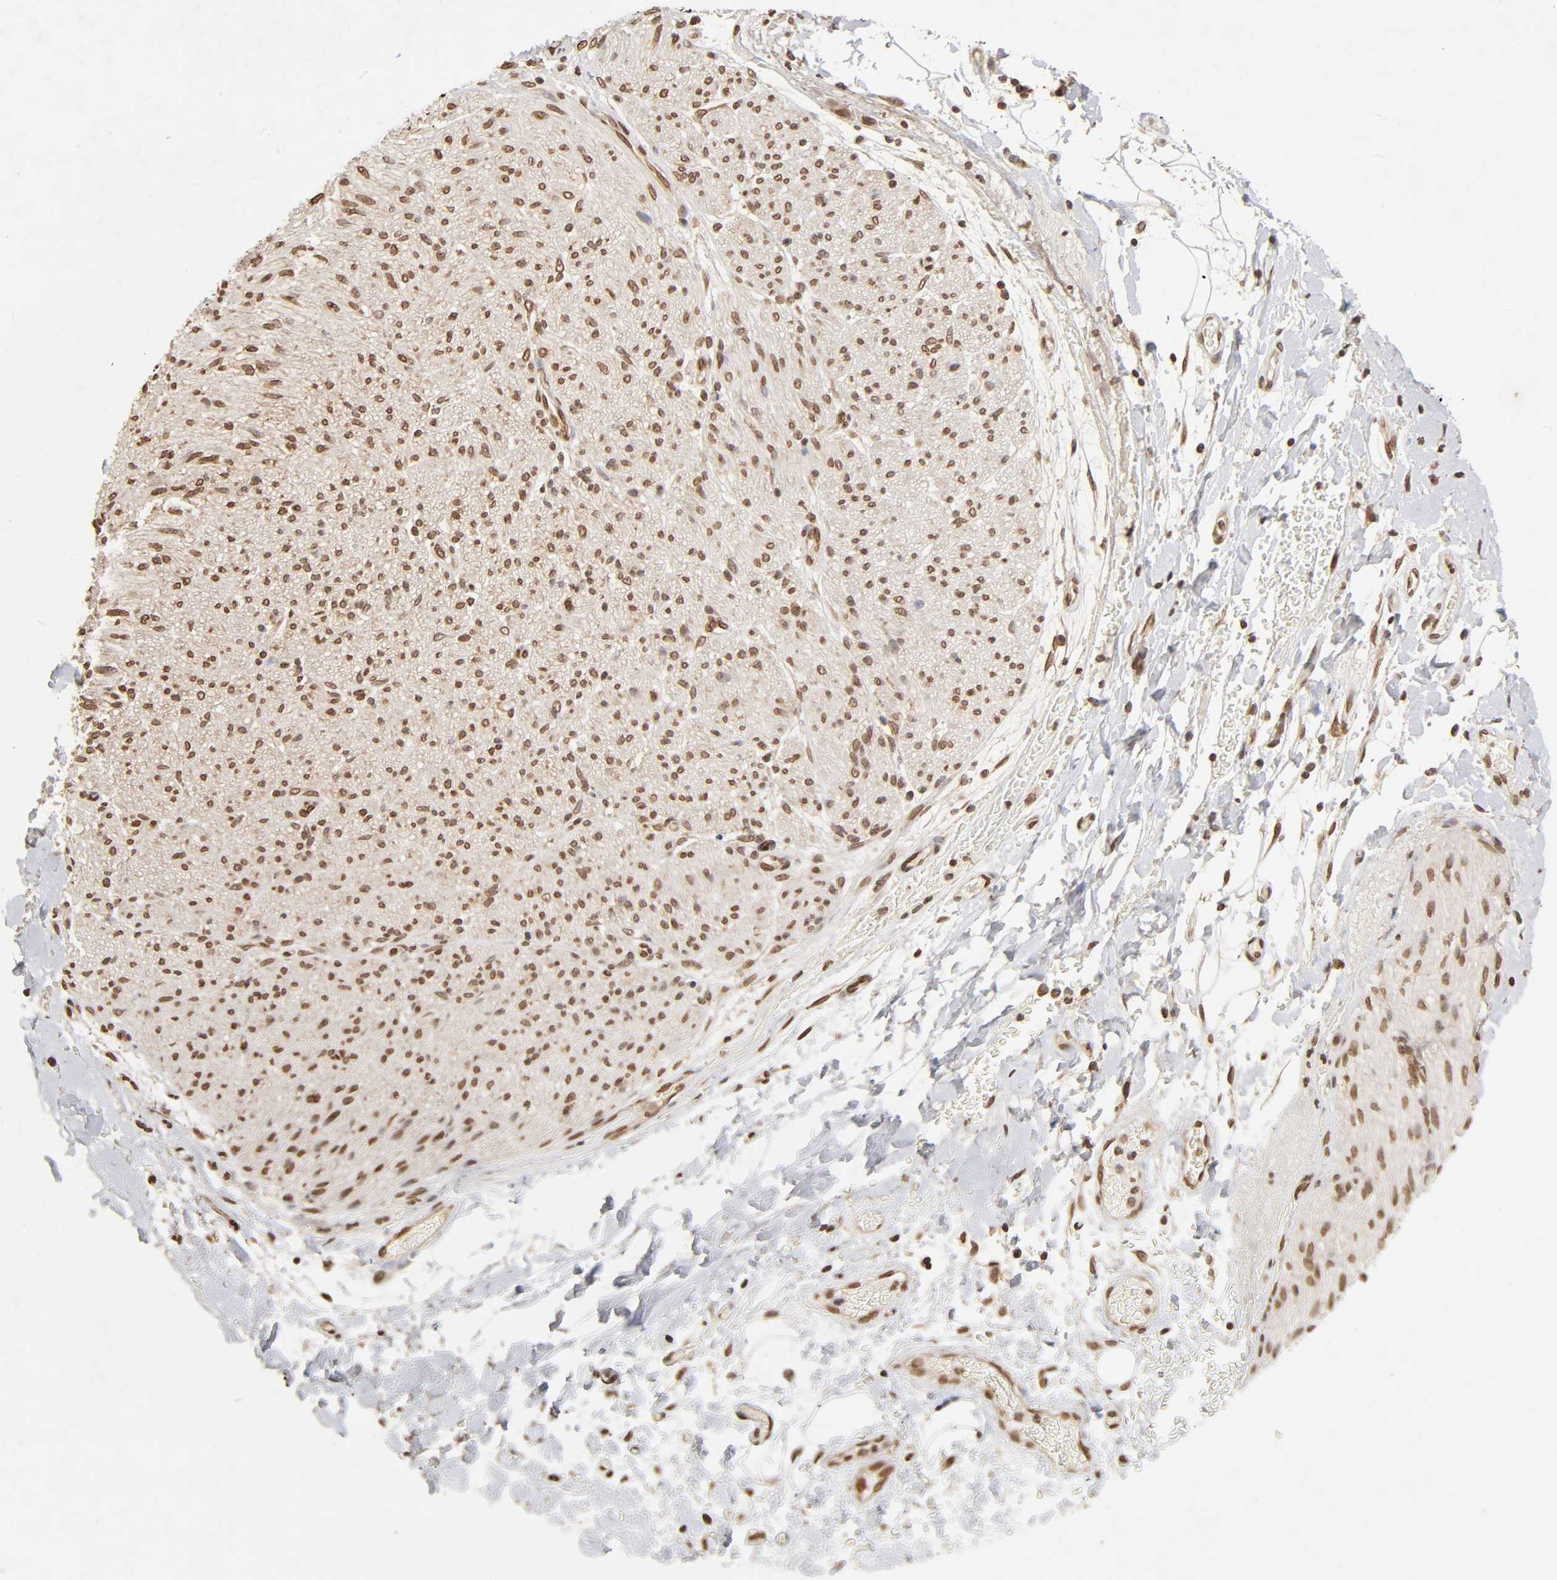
{"staining": {"intensity": "moderate", "quantity": "25%-75%", "location": "nuclear"}, "tissue": "adipose tissue", "cell_type": "Adipocytes", "image_type": "normal", "snomed": [{"axis": "morphology", "description": "Normal tissue, NOS"}, {"axis": "morphology", "description": "Cholangiocarcinoma"}, {"axis": "topography", "description": "Liver"}, {"axis": "topography", "description": "Peripheral nerve tissue"}], "caption": "Immunohistochemical staining of benign human adipose tissue reveals medium levels of moderate nuclear staining in approximately 25%-75% of adipocytes.", "gene": "MLLT6", "patient": {"sex": "male", "age": 50}}